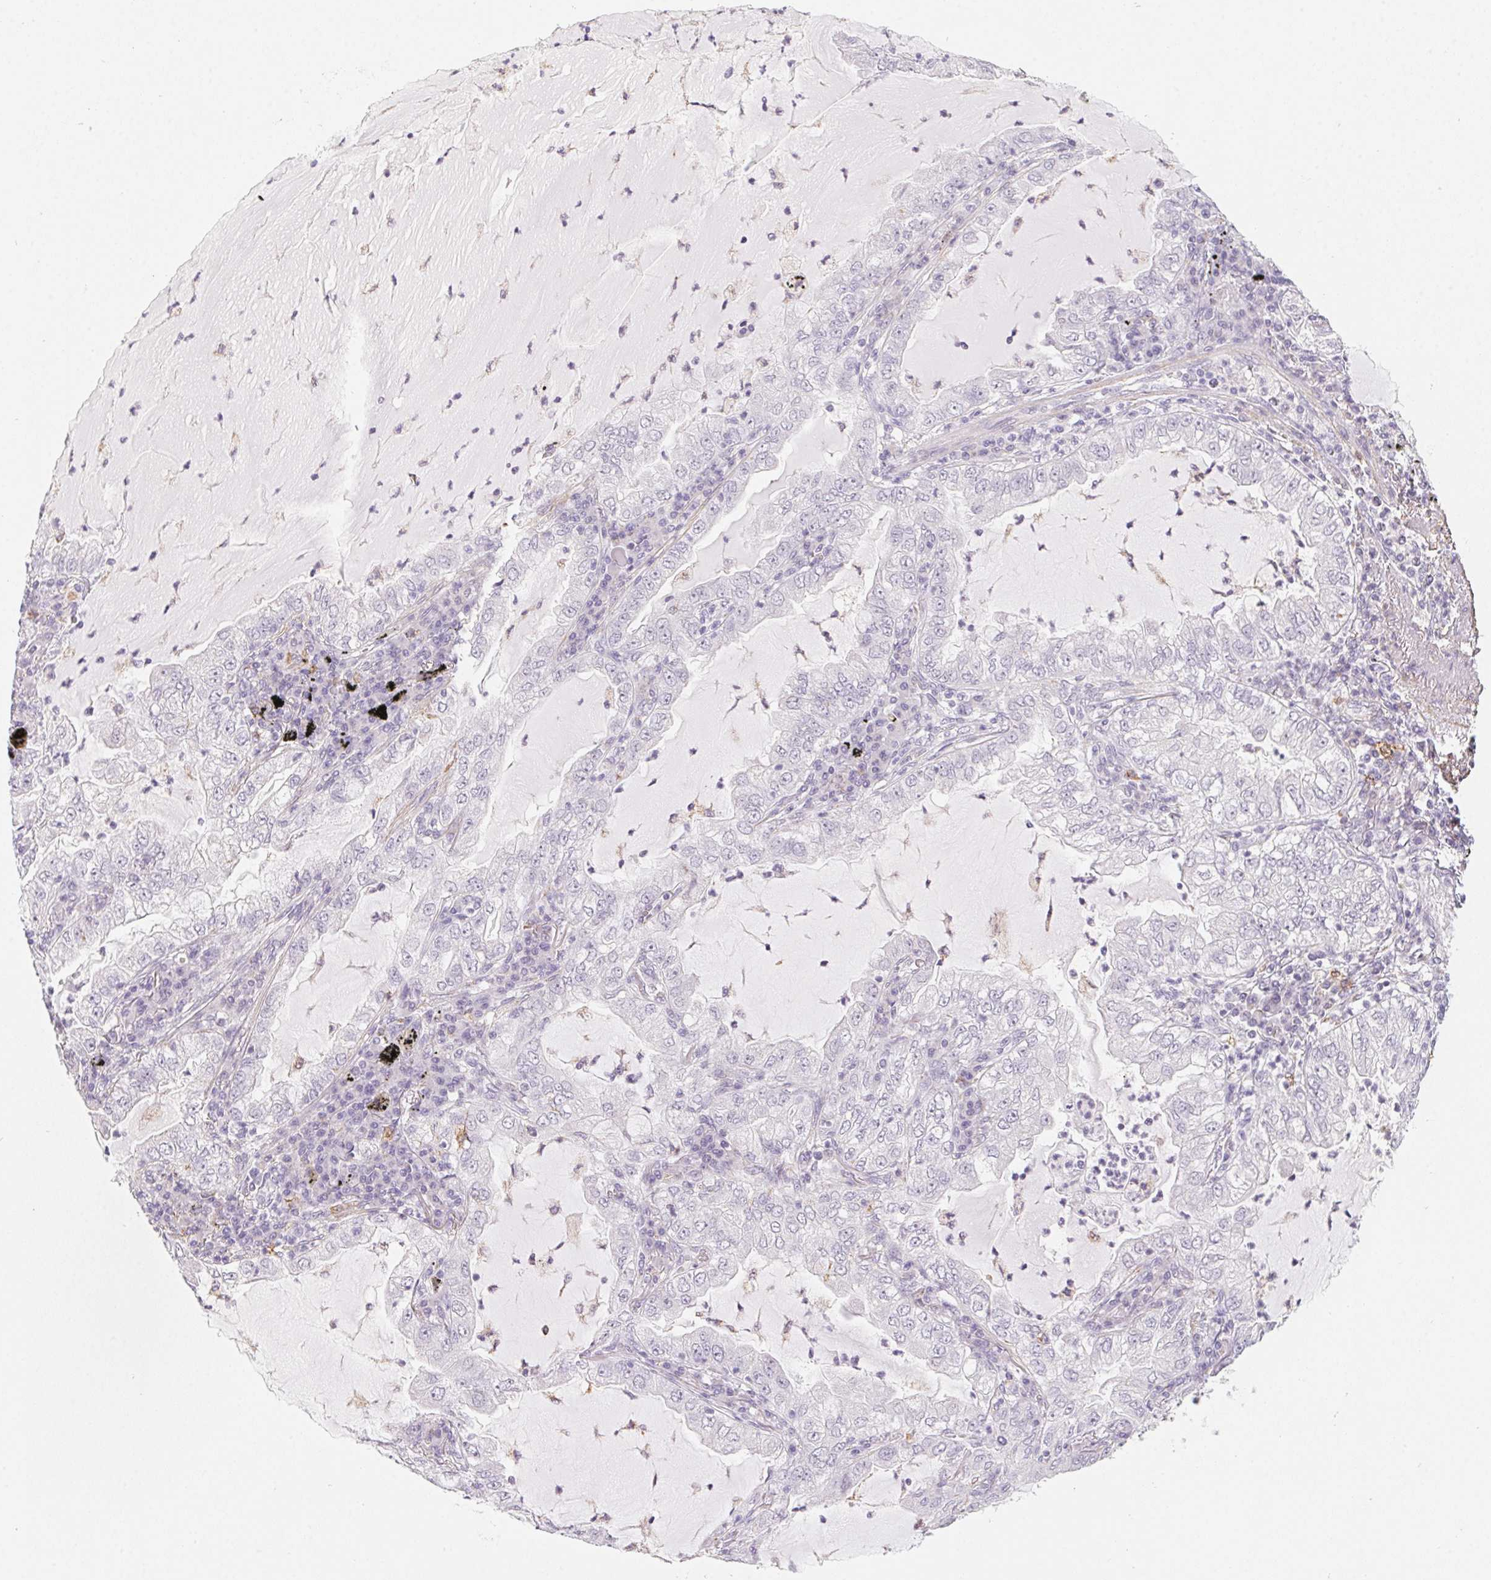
{"staining": {"intensity": "negative", "quantity": "none", "location": "none"}, "tissue": "lung cancer", "cell_type": "Tumor cells", "image_type": "cancer", "snomed": [{"axis": "morphology", "description": "Adenocarcinoma, NOS"}, {"axis": "topography", "description": "Lung"}], "caption": "Tumor cells are negative for protein expression in human adenocarcinoma (lung).", "gene": "PRPH", "patient": {"sex": "female", "age": 73}}